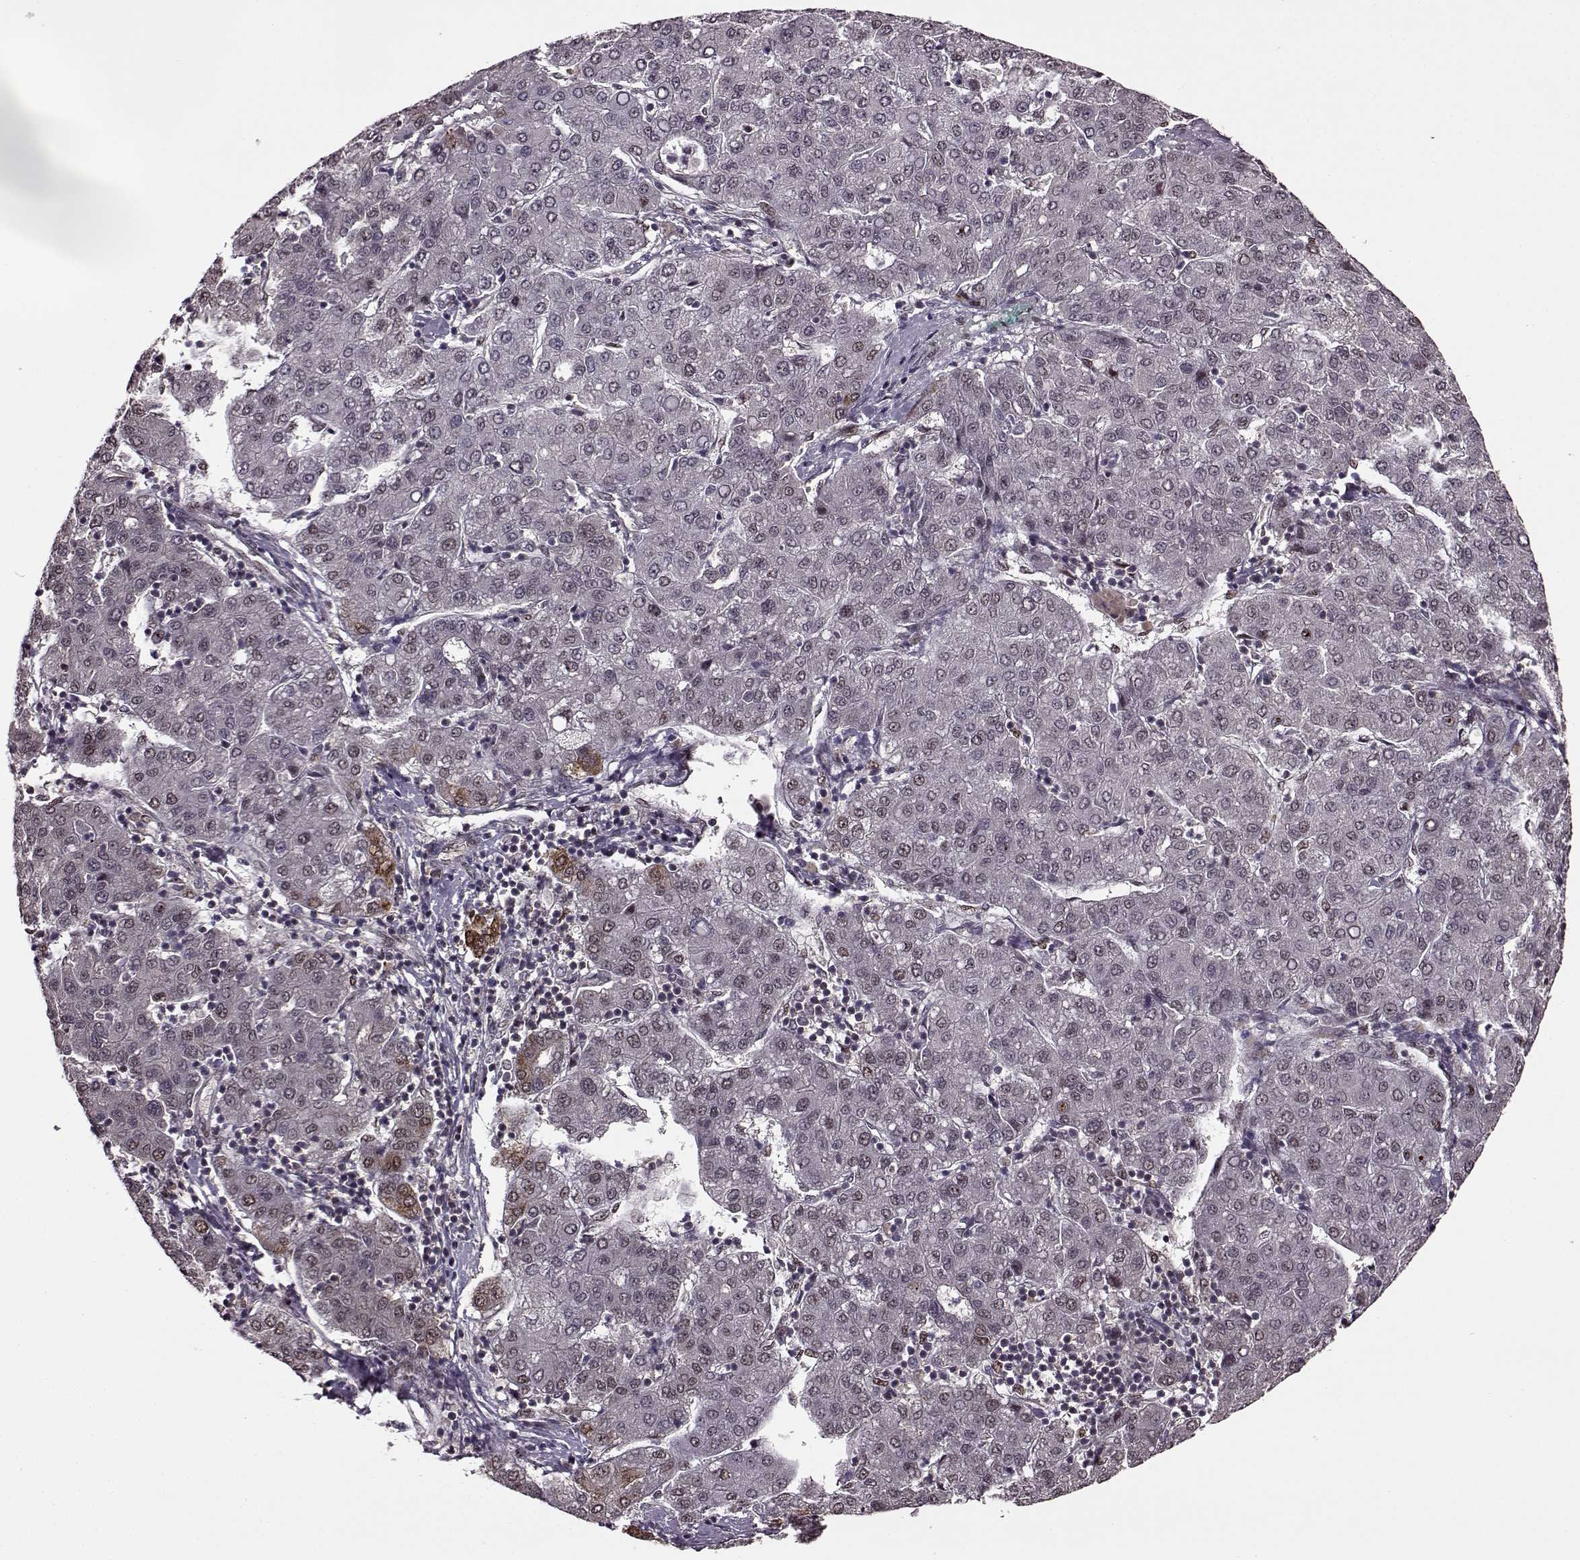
{"staining": {"intensity": "weak", "quantity": "<25%", "location": "cytoplasmic/membranous,nuclear"}, "tissue": "liver cancer", "cell_type": "Tumor cells", "image_type": "cancer", "snomed": [{"axis": "morphology", "description": "Carcinoma, Hepatocellular, NOS"}, {"axis": "topography", "description": "Liver"}], "caption": "This micrograph is of liver cancer (hepatocellular carcinoma) stained with immunohistochemistry to label a protein in brown with the nuclei are counter-stained blue. There is no positivity in tumor cells.", "gene": "FTO", "patient": {"sex": "male", "age": 65}}